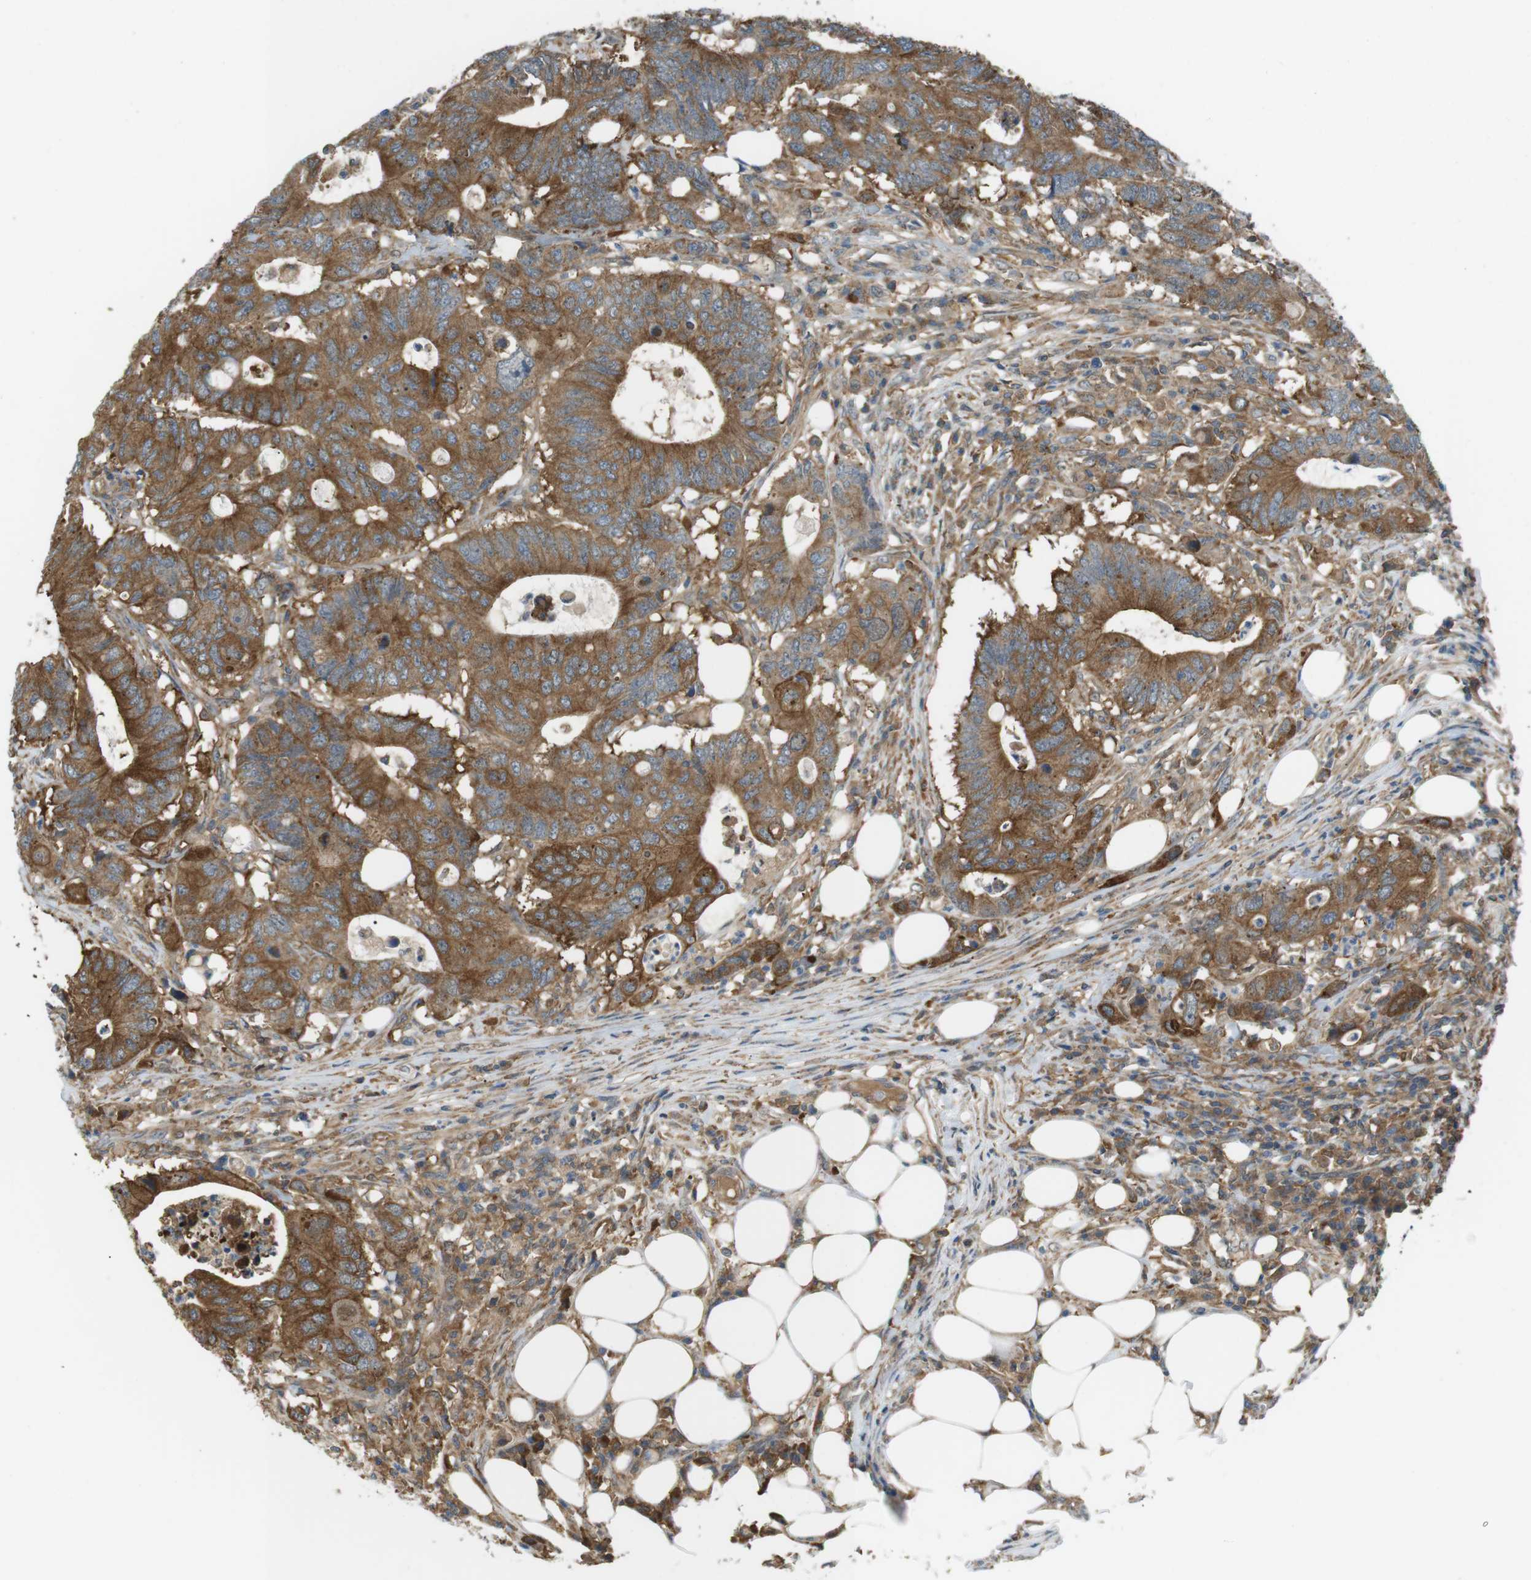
{"staining": {"intensity": "strong", "quantity": ">75%", "location": "cytoplasmic/membranous"}, "tissue": "colorectal cancer", "cell_type": "Tumor cells", "image_type": "cancer", "snomed": [{"axis": "morphology", "description": "Adenocarcinoma, NOS"}, {"axis": "topography", "description": "Colon"}], "caption": "Adenocarcinoma (colorectal) tissue reveals strong cytoplasmic/membranous positivity in about >75% of tumor cells", "gene": "PEPD", "patient": {"sex": "male", "age": 71}}